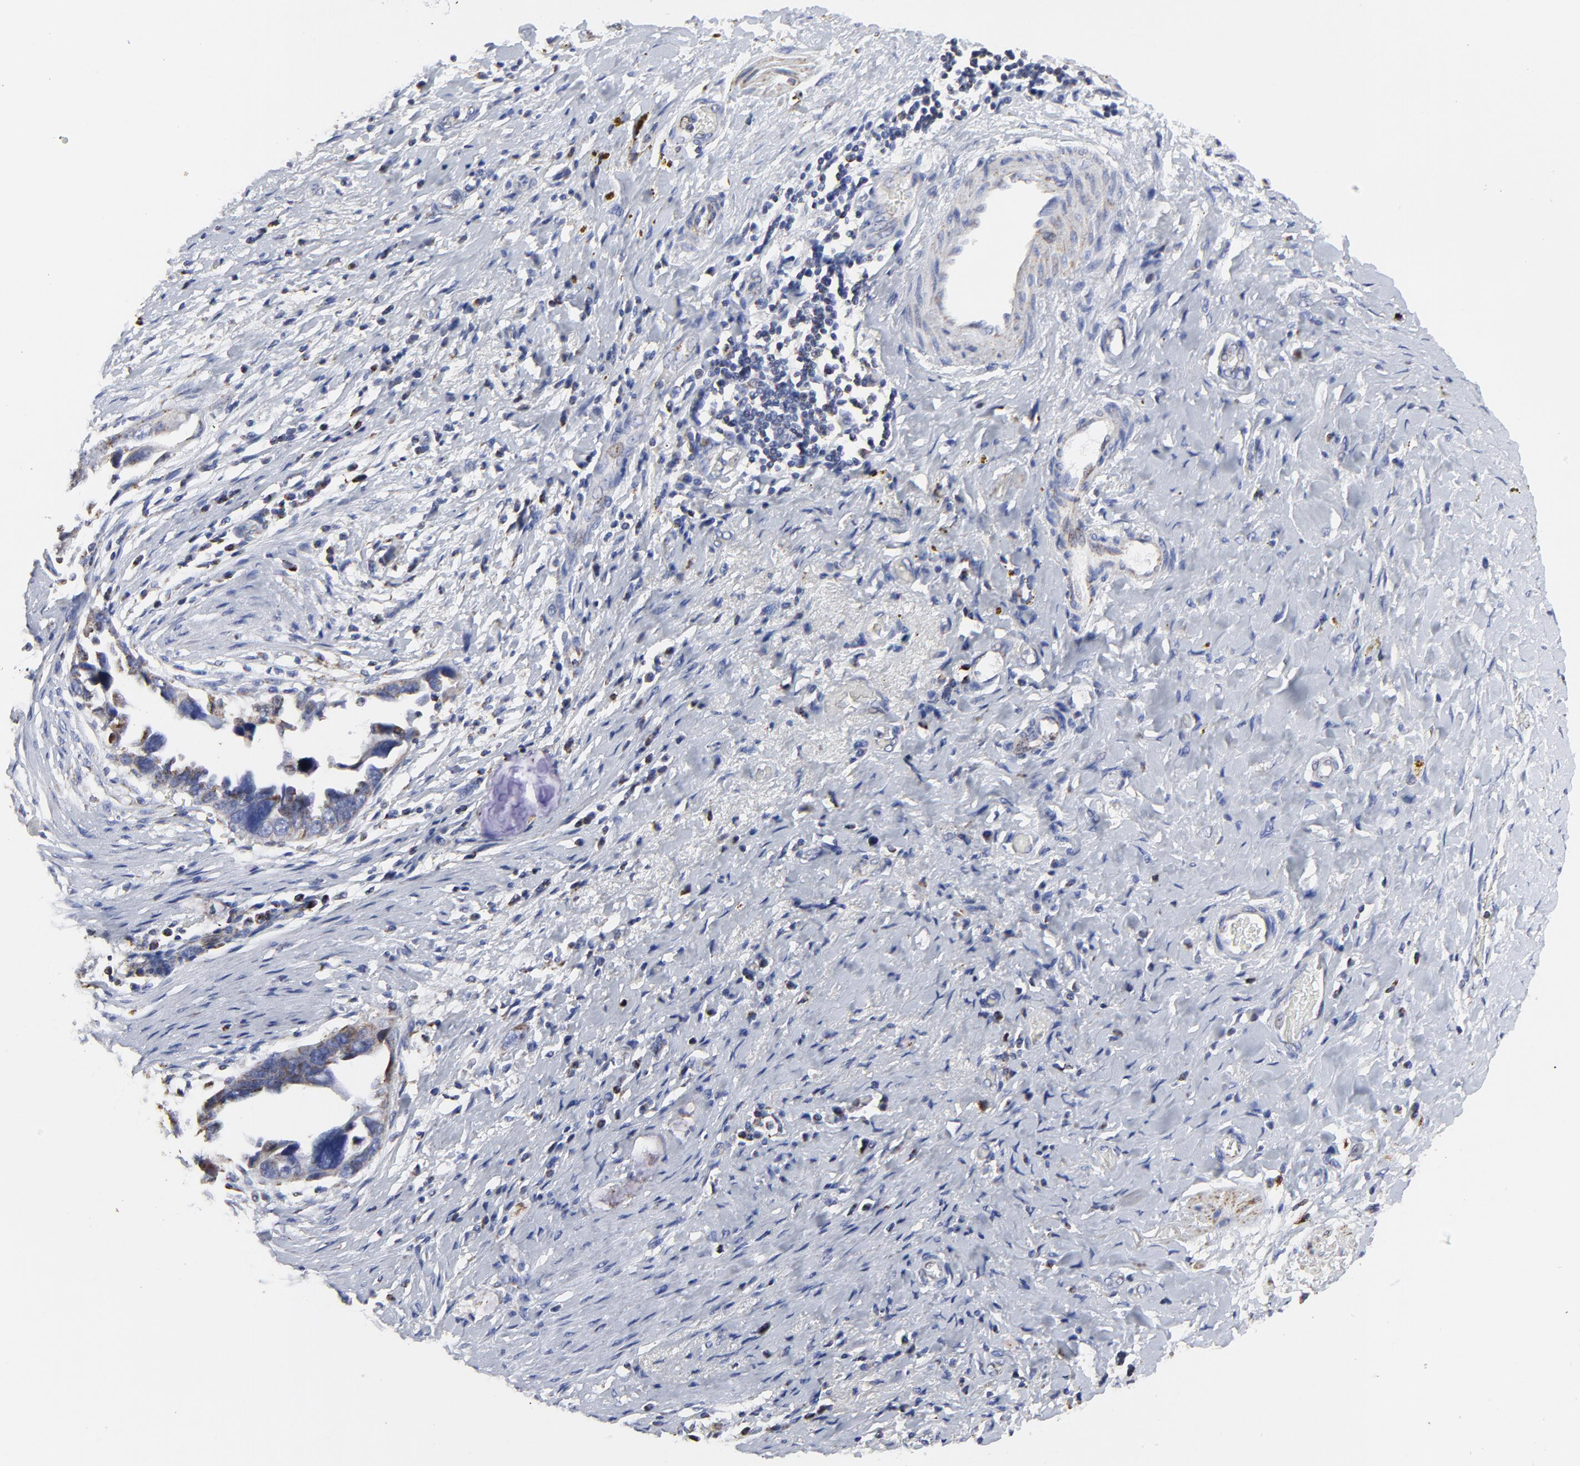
{"staining": {"intensity": "weak", "quantity": "<25%", "location": "cytoplasmic/membranous"}, "tissue": "ovarian cancer", "cell_type": "Tumor cells", "image_type": "cancer", "snomed": [{"axis": "morphology", "description": "Cystadenocarcinoma, serous, NOS"}, {"axis": "topography", "description": "Ovary"}], "caption": "Immunohistochemistry (IHC) of human ovarian cancer (serous cystadenocarcinoma) exhibits no positivity in tumor cells.", "gene": "PINK1", "patient": {"sex": "female", "age": 63}}